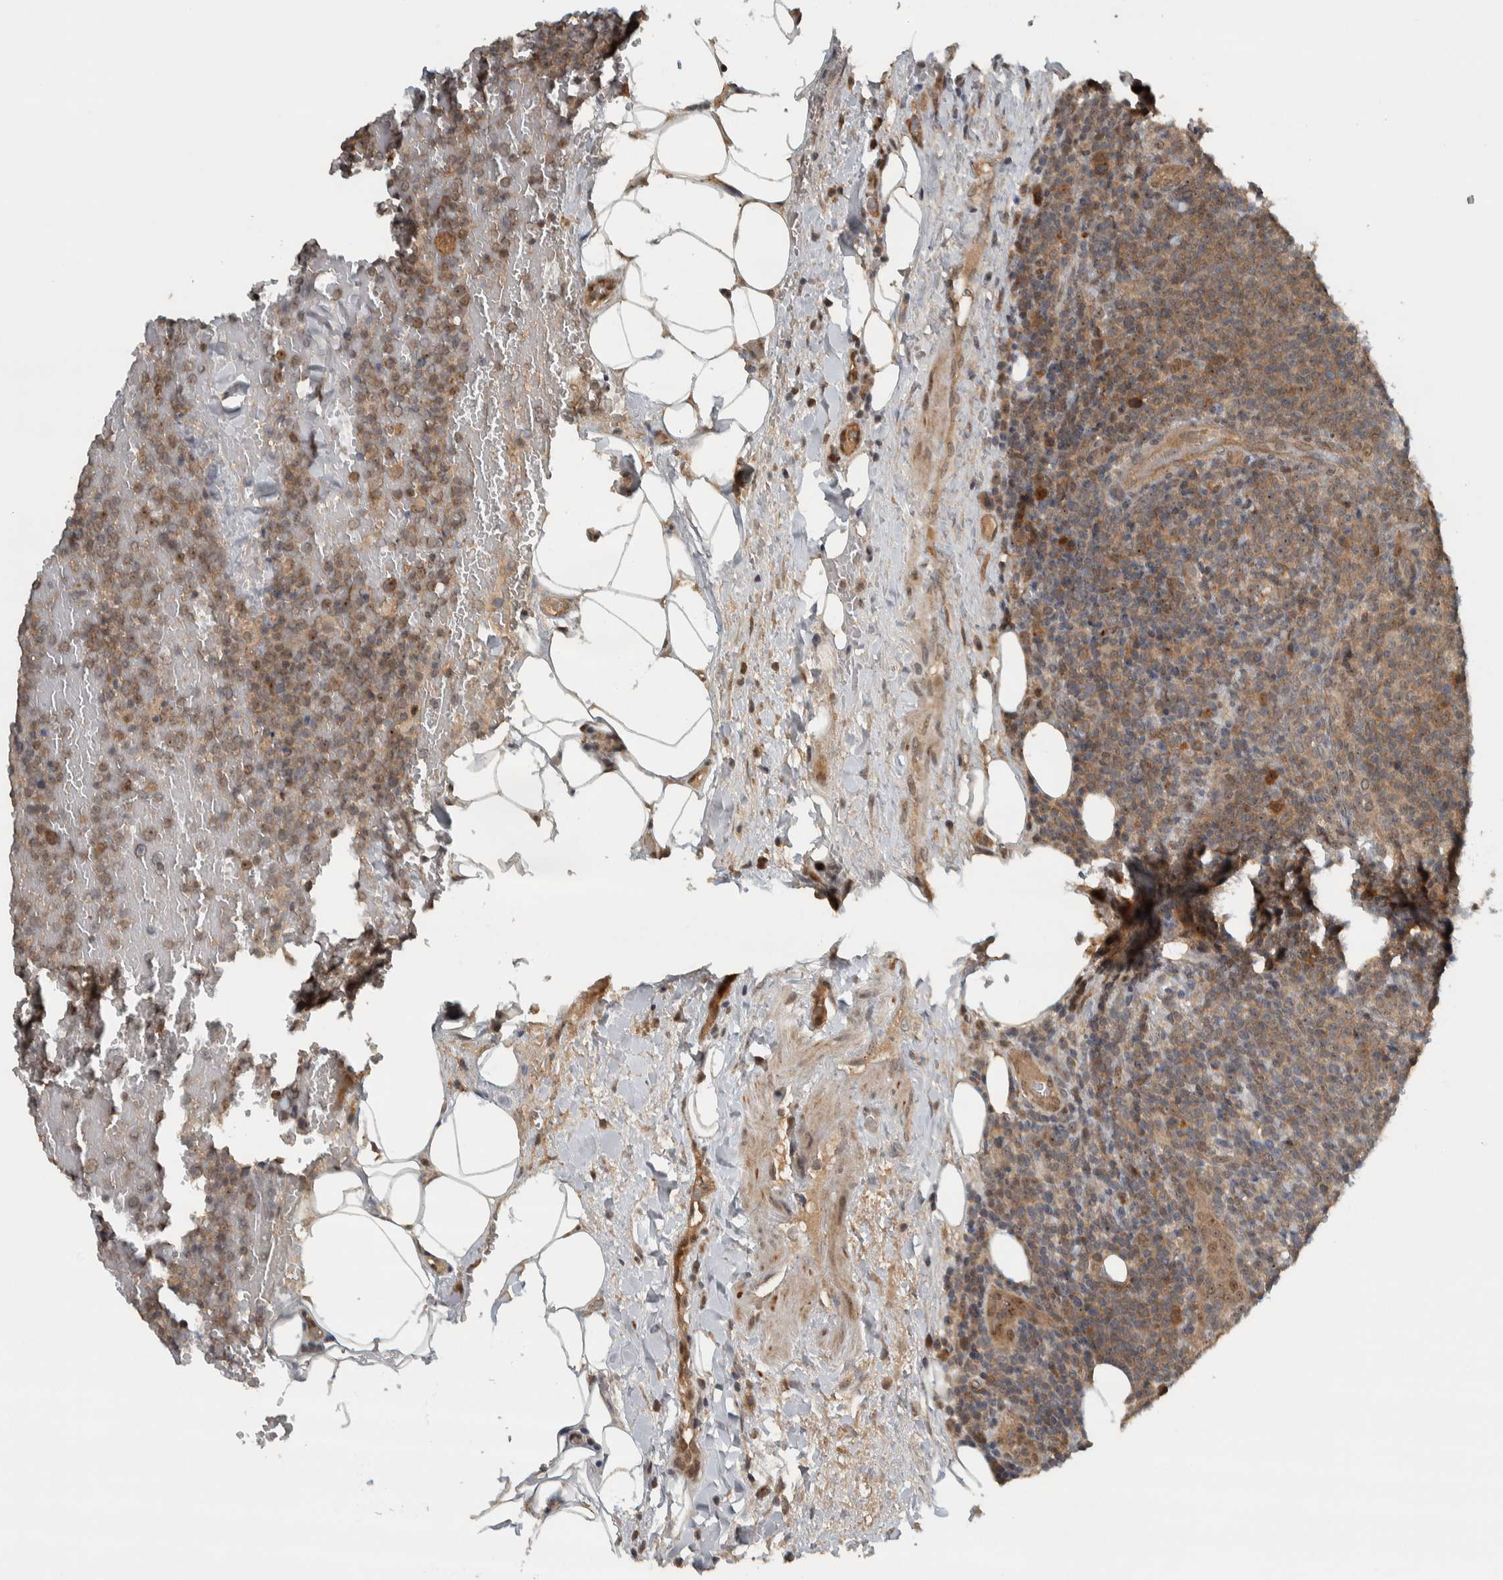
{"staining": {"intensity": "weak", "quantity": ">75%", "location": "cytoplasmic/membranous,nuclear"}, "tissue": "lymphoma", "cell_type": "Tumor cells", "image_type": "cancer", "snomed": [{"axis": "morphology", "description": "Malignant lymphoma, non-Hodgkin's type, High grade"}, {"axis": "topography", "description": "Lymph node"}], "caption": "Approximately >75% of tumor cells in lymphoma demonstrate weak cytoplasmic/membranous and nuclear protein expression as visualized by brown immunohistochemical staining.", "gene": "XPO5", "patient": {"sex": "male", "age": 61}}